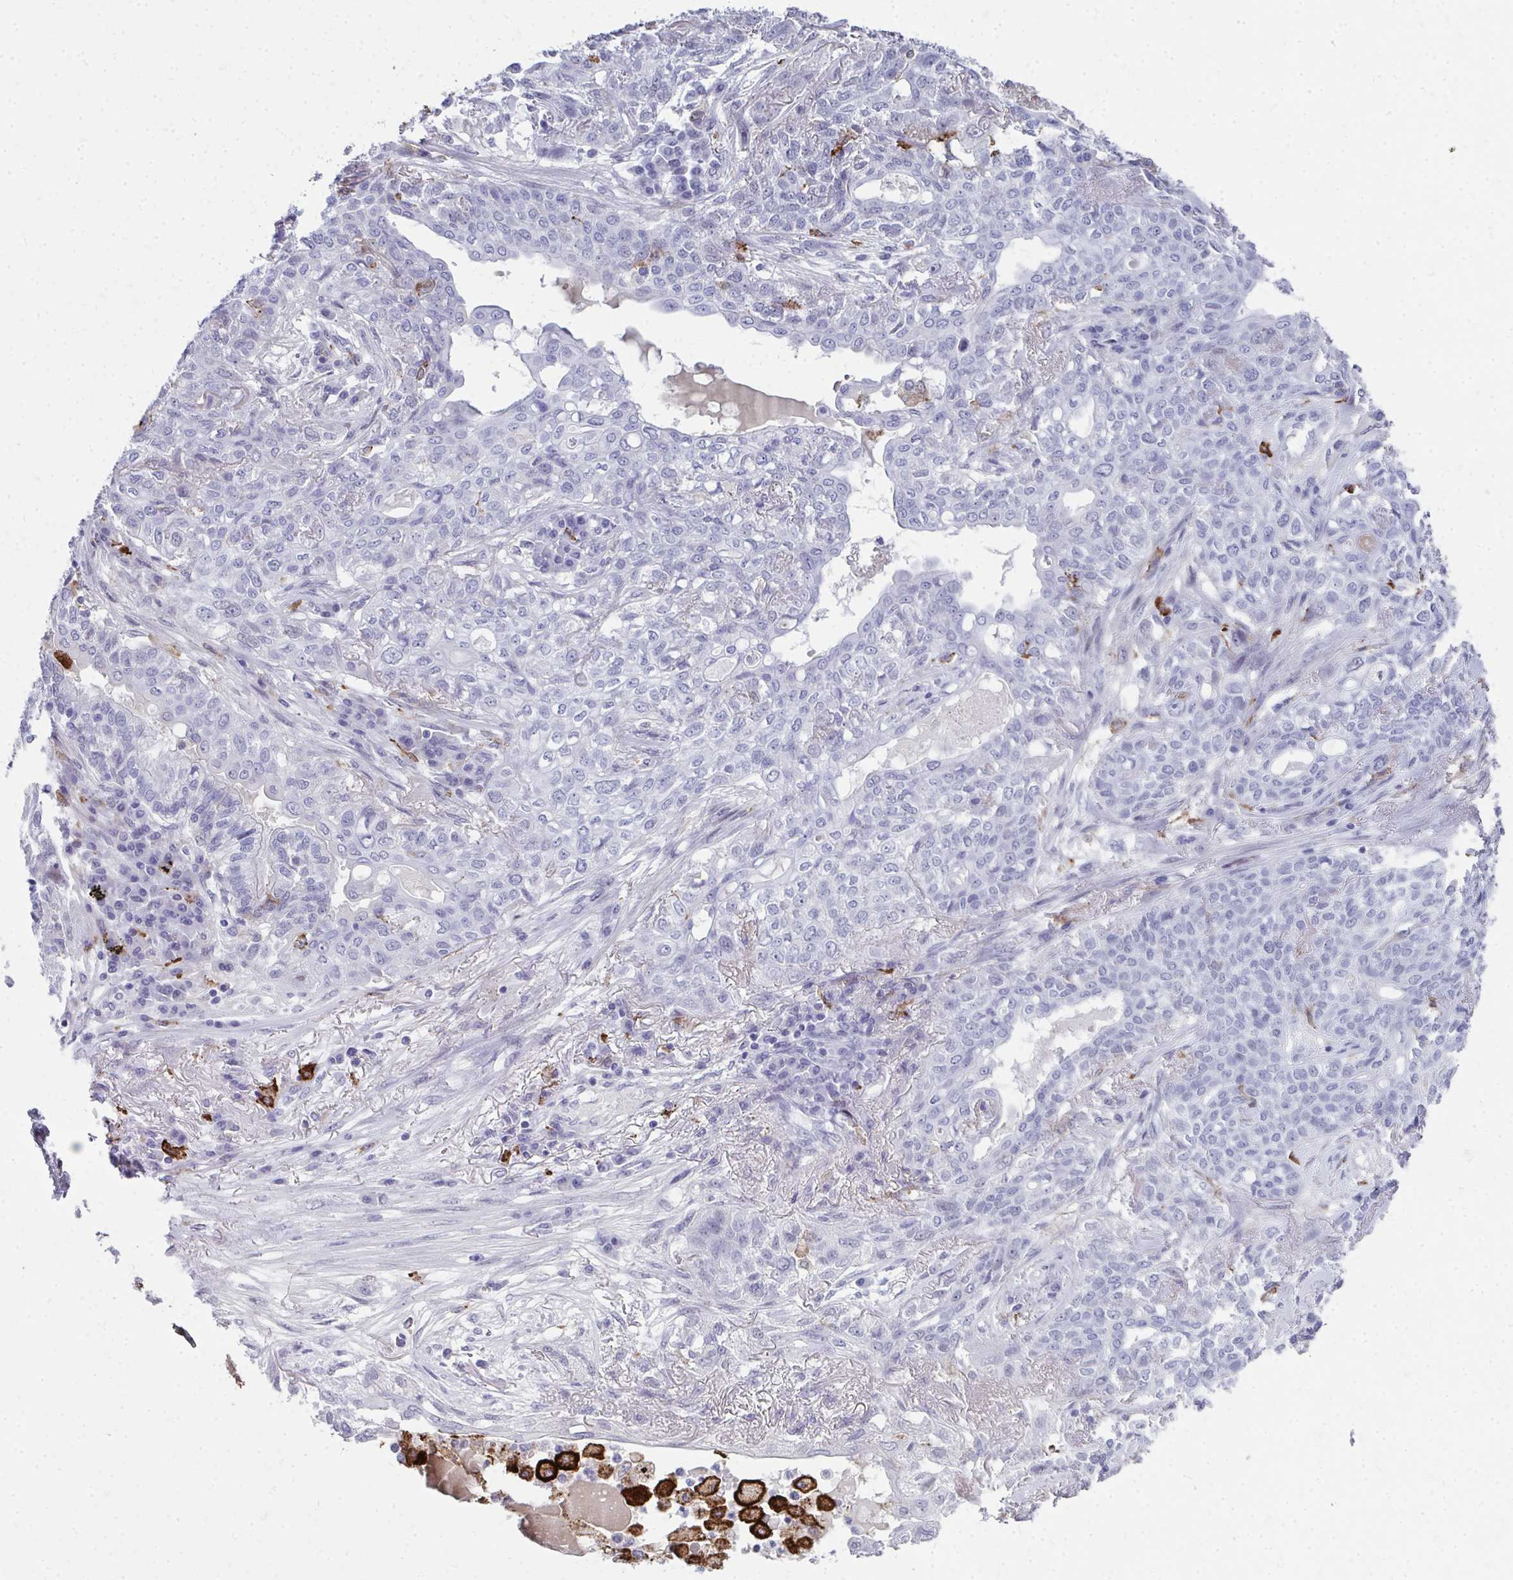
{"staining": {"intensity": "negative", "quantity": "none", "location": "none"}, "tissue": "lung cancer", "cell_type": "Tumor cells", "image_type": "cancer", "snomed": [{"axis": "morphology", "description": "Squamous cell carcinoma, NOS"}, {"axis": "topography", "description": "Lung"}], "caption": "IHC of human lung cancer demonstrates no staining in tumor cells. (Brightfield microscopy of DAB immunohistochemistry at high magnification).", "gene": "CD163", "patient": {"sex": "female", "age": 70}}